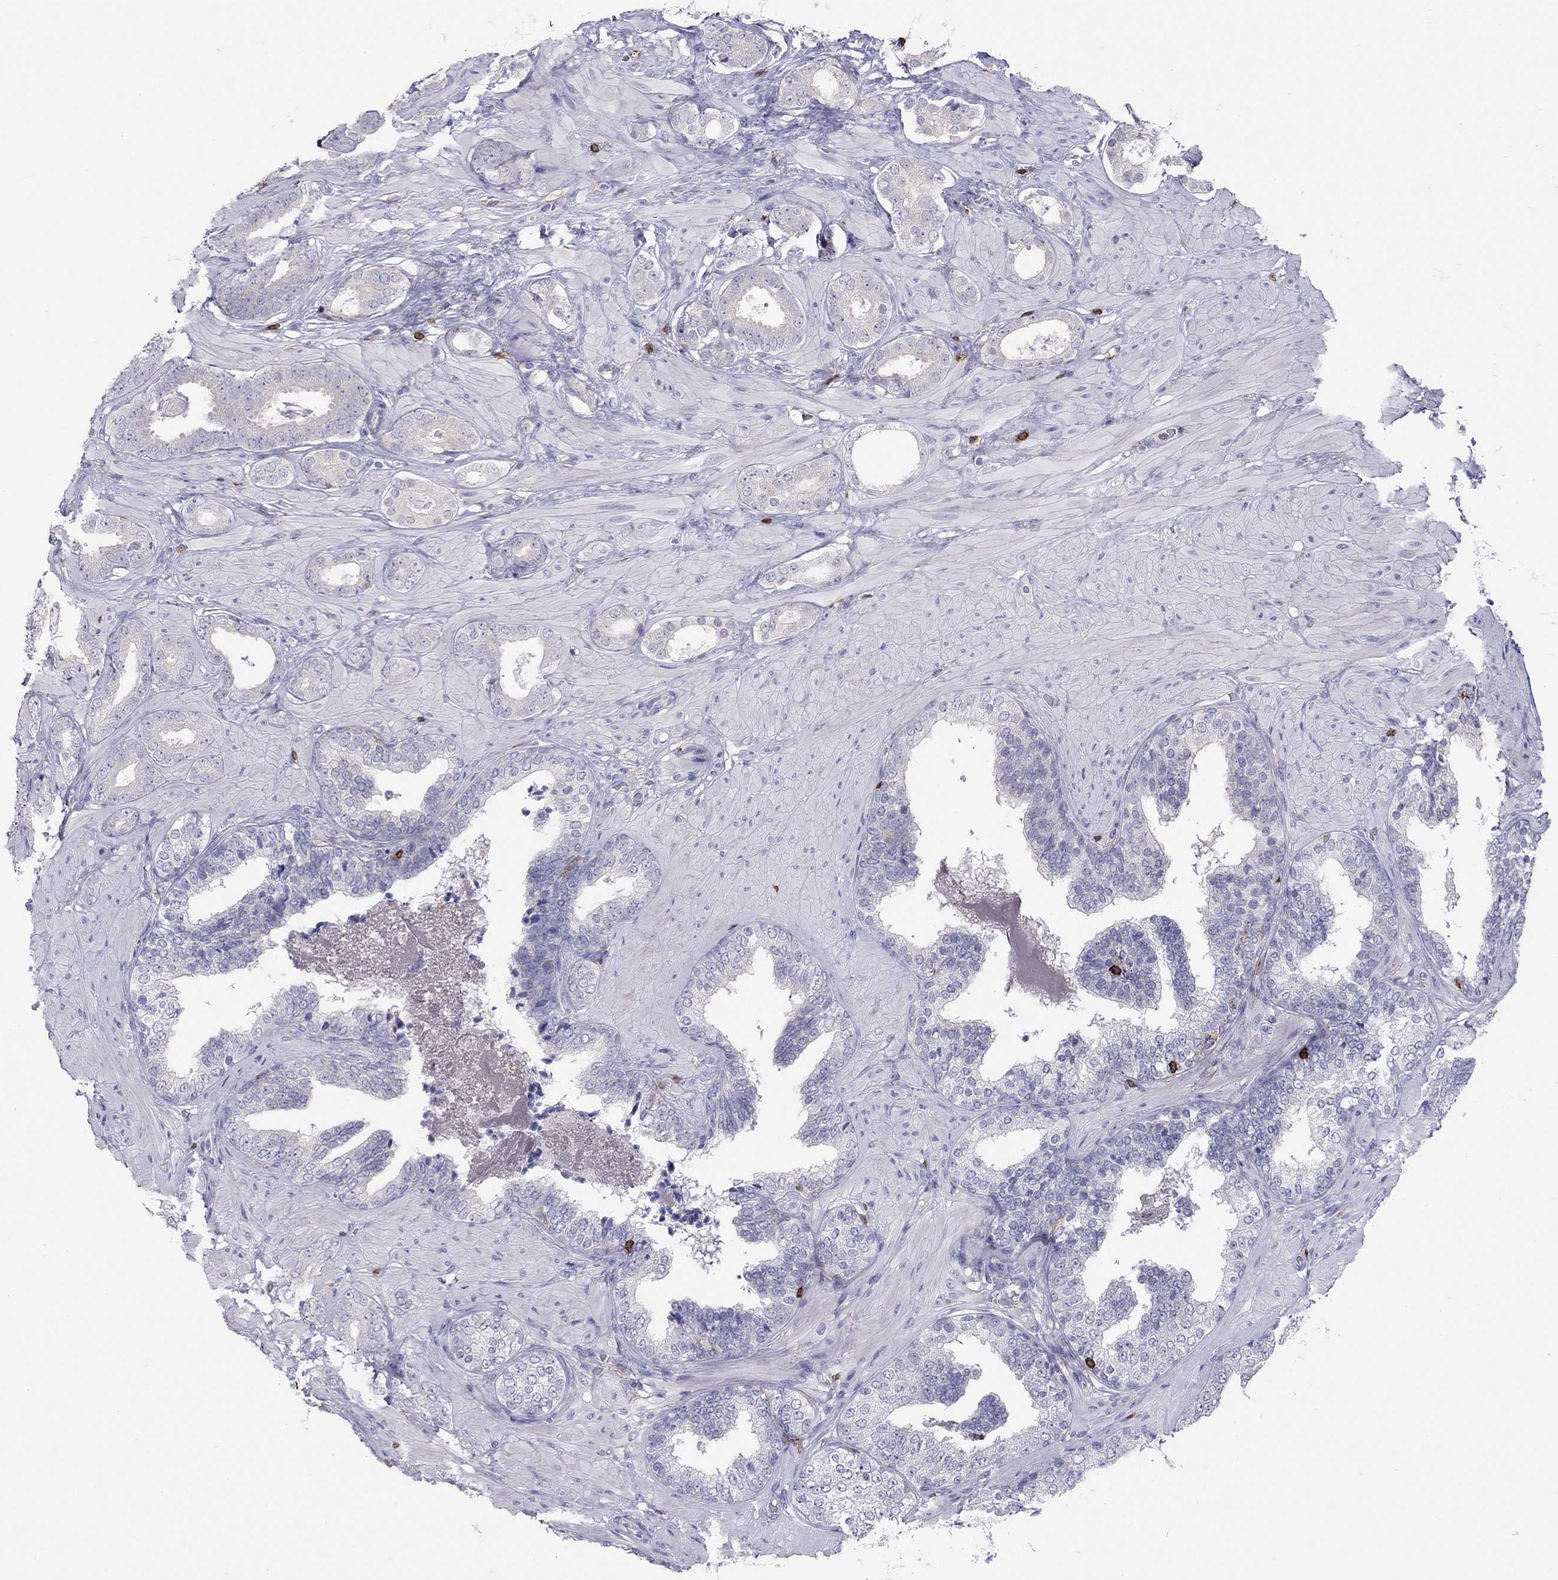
{"staining": {"intensity": "negative", "quantity": "none", "location": "none"}, "tissue": "prostate cancer", "cell_type": "Tumor cells", "image_type": "cancer", "snomed": [{"axis": "morphology", "description": "Adenocarcinoma, Low grade"}, {"axis": "topography", "description": "Prostate"}], "caption": "Photomicrograph shows no significant protein positivity in tumor cells of prostate cancer (adenocarcinoma (low-grade)).", "gene": "MND1", "patient": {"sex": "male", "age": 60}}